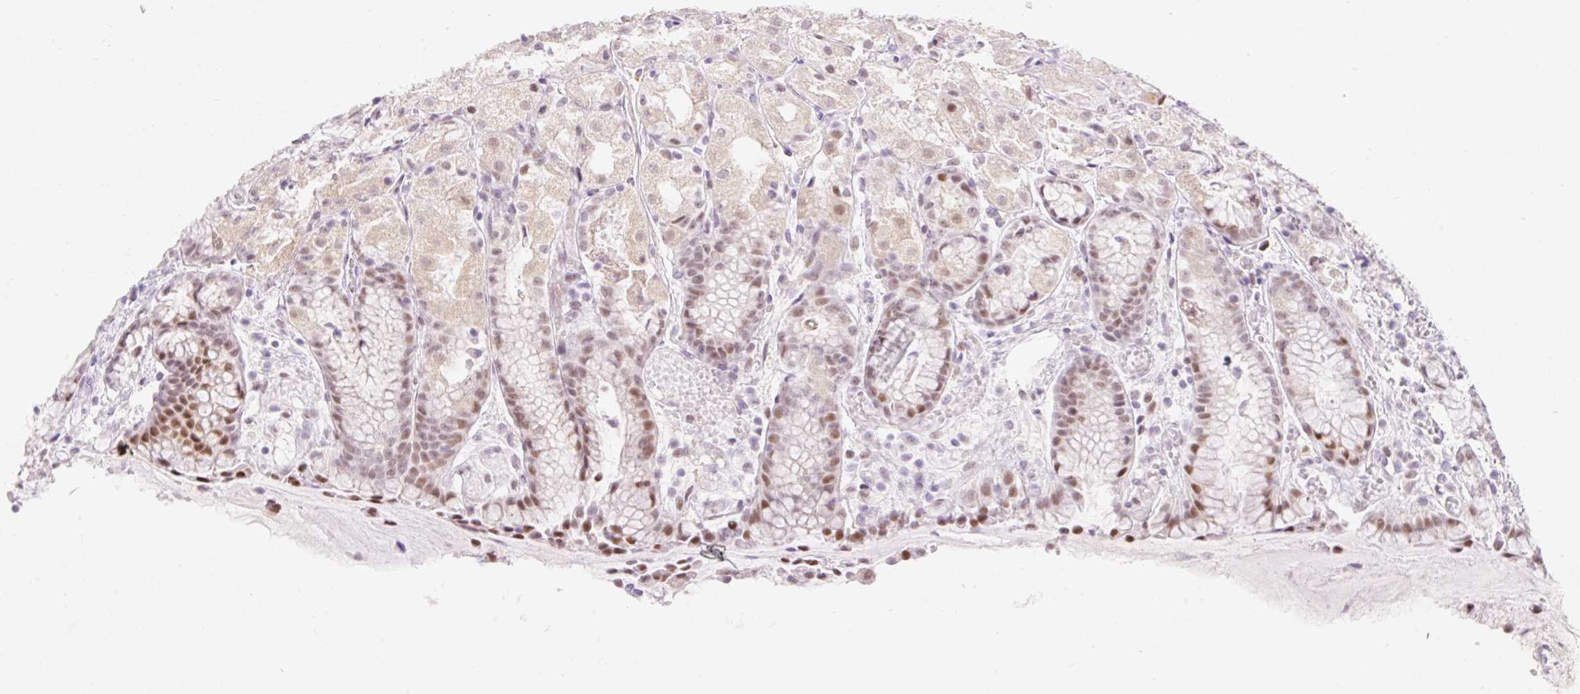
{"staining": {"intensity": "moderate", "quantity": "25%-75%", "location": "nuclear"}, "tissue": "stomach", "cell_type": "Glandular cells", "image_type": "normal", "snomed": [{"axis": "morphology", "description": "Normal tissue, NOS"}, {"axis": "topography", "description": "Stomach, upper"}], "caption": "Protein expression analysis of unremarkable stomach demonstrates moderate nuclear positivity in about 25%-75% of glandular cells.", "gene": "H2BW1", "patient": {"sex": "male", "age": 72}}